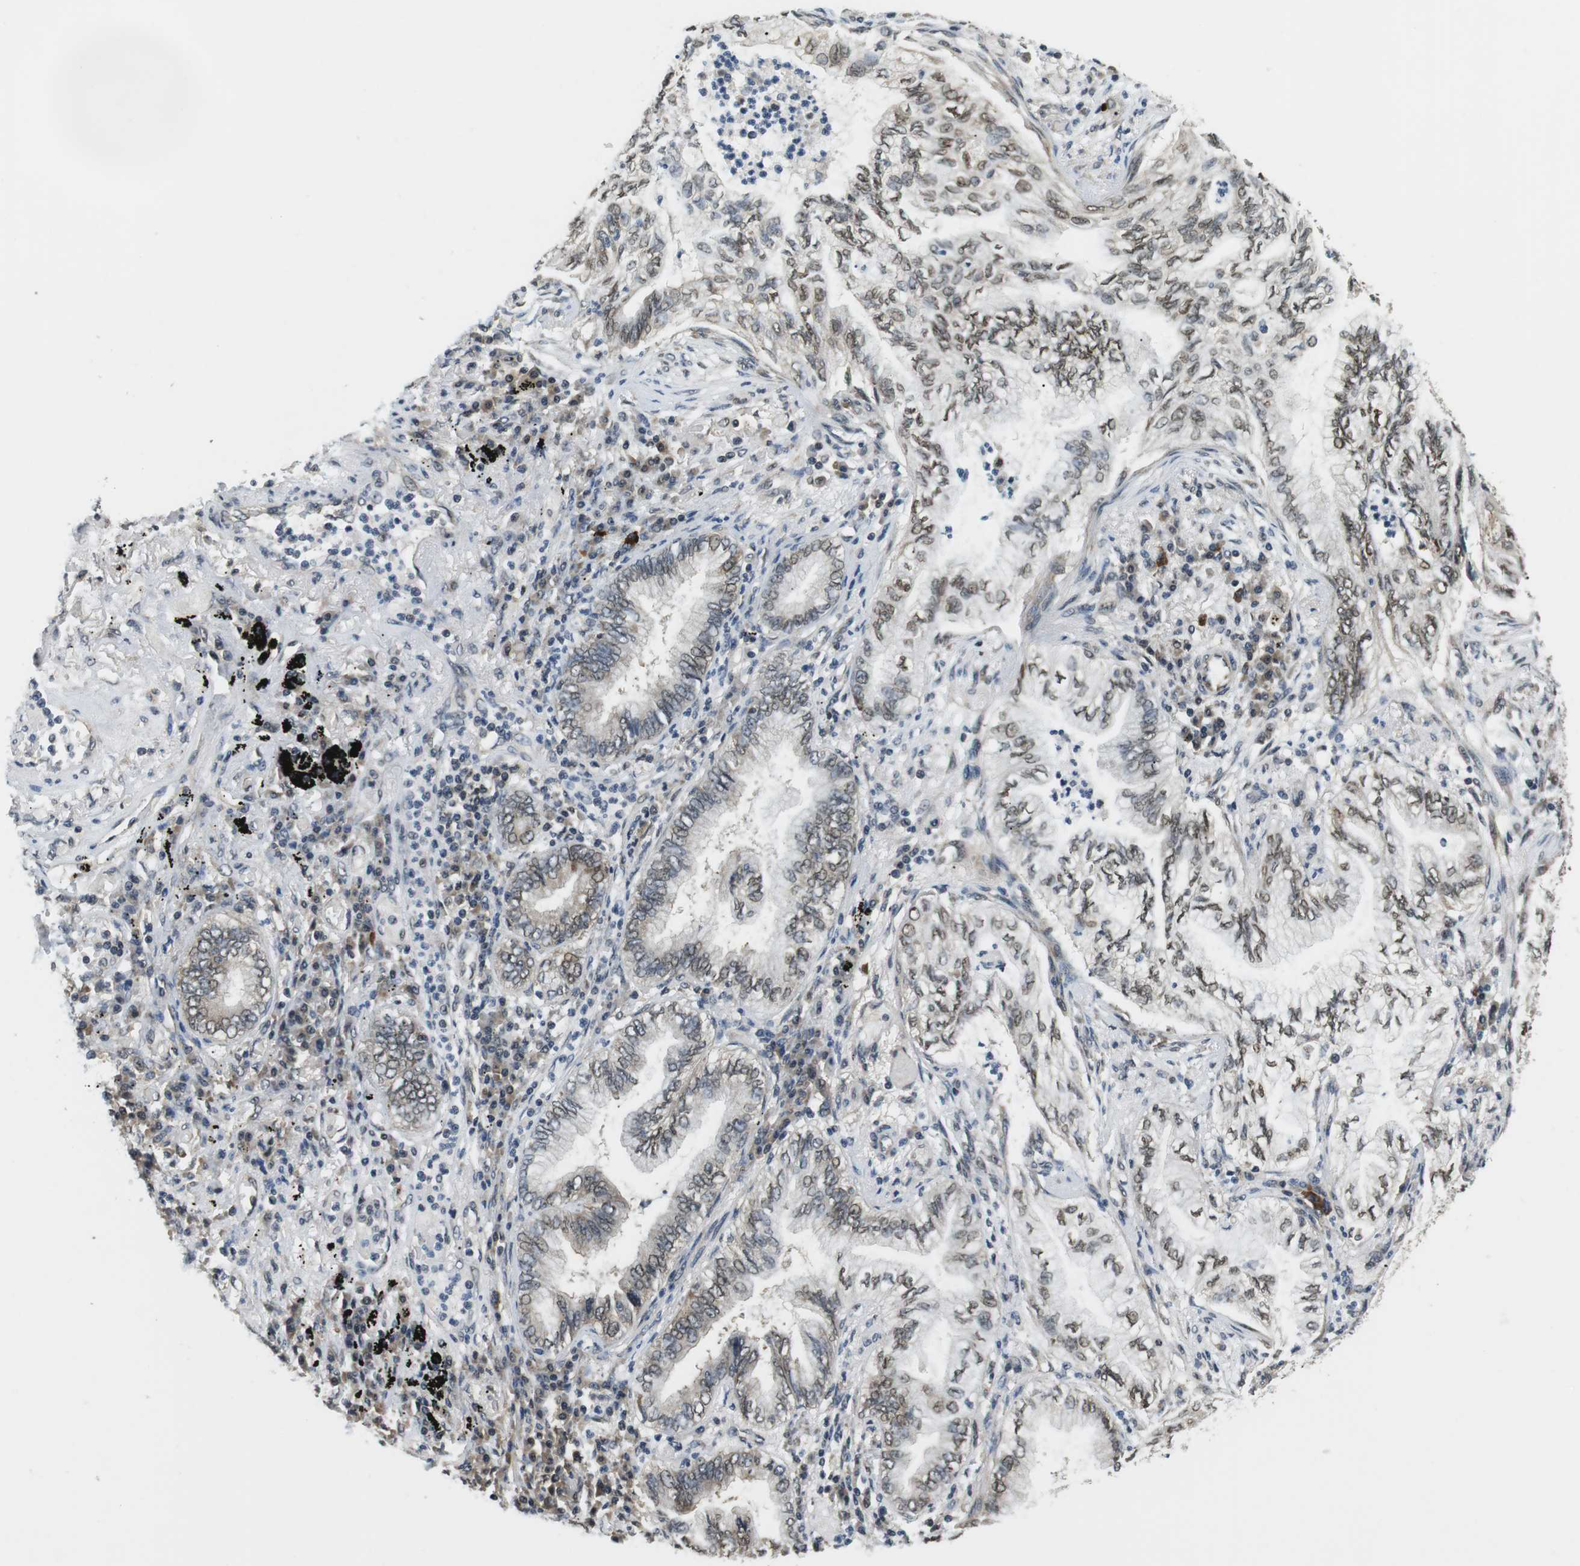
{"staining": {"intensity": "weak", "quantity": ">75%", "location": "nuclear"}, "tissue": "lung cancer", "cell_type": "Tumor cells", "image_type": "cancer", "snomed": [{"axis": "morphology", "description": "Normal tissue, NOS"}, {"axis": "morphology", "description": "Adenocarcinoma, NOS"}, {"axis": "topography", "description": "Bronchus"}, {"axis": "topography", "description": "Lung"}], "caption": "Lung cancer (adenocarcinoma) stained with immunohistochemistry reveals weak nuclear positivity in approximately >75% of tumor cells.", "gene": "CSNK2B", "patient": {"sex": "female", "age": 70}}